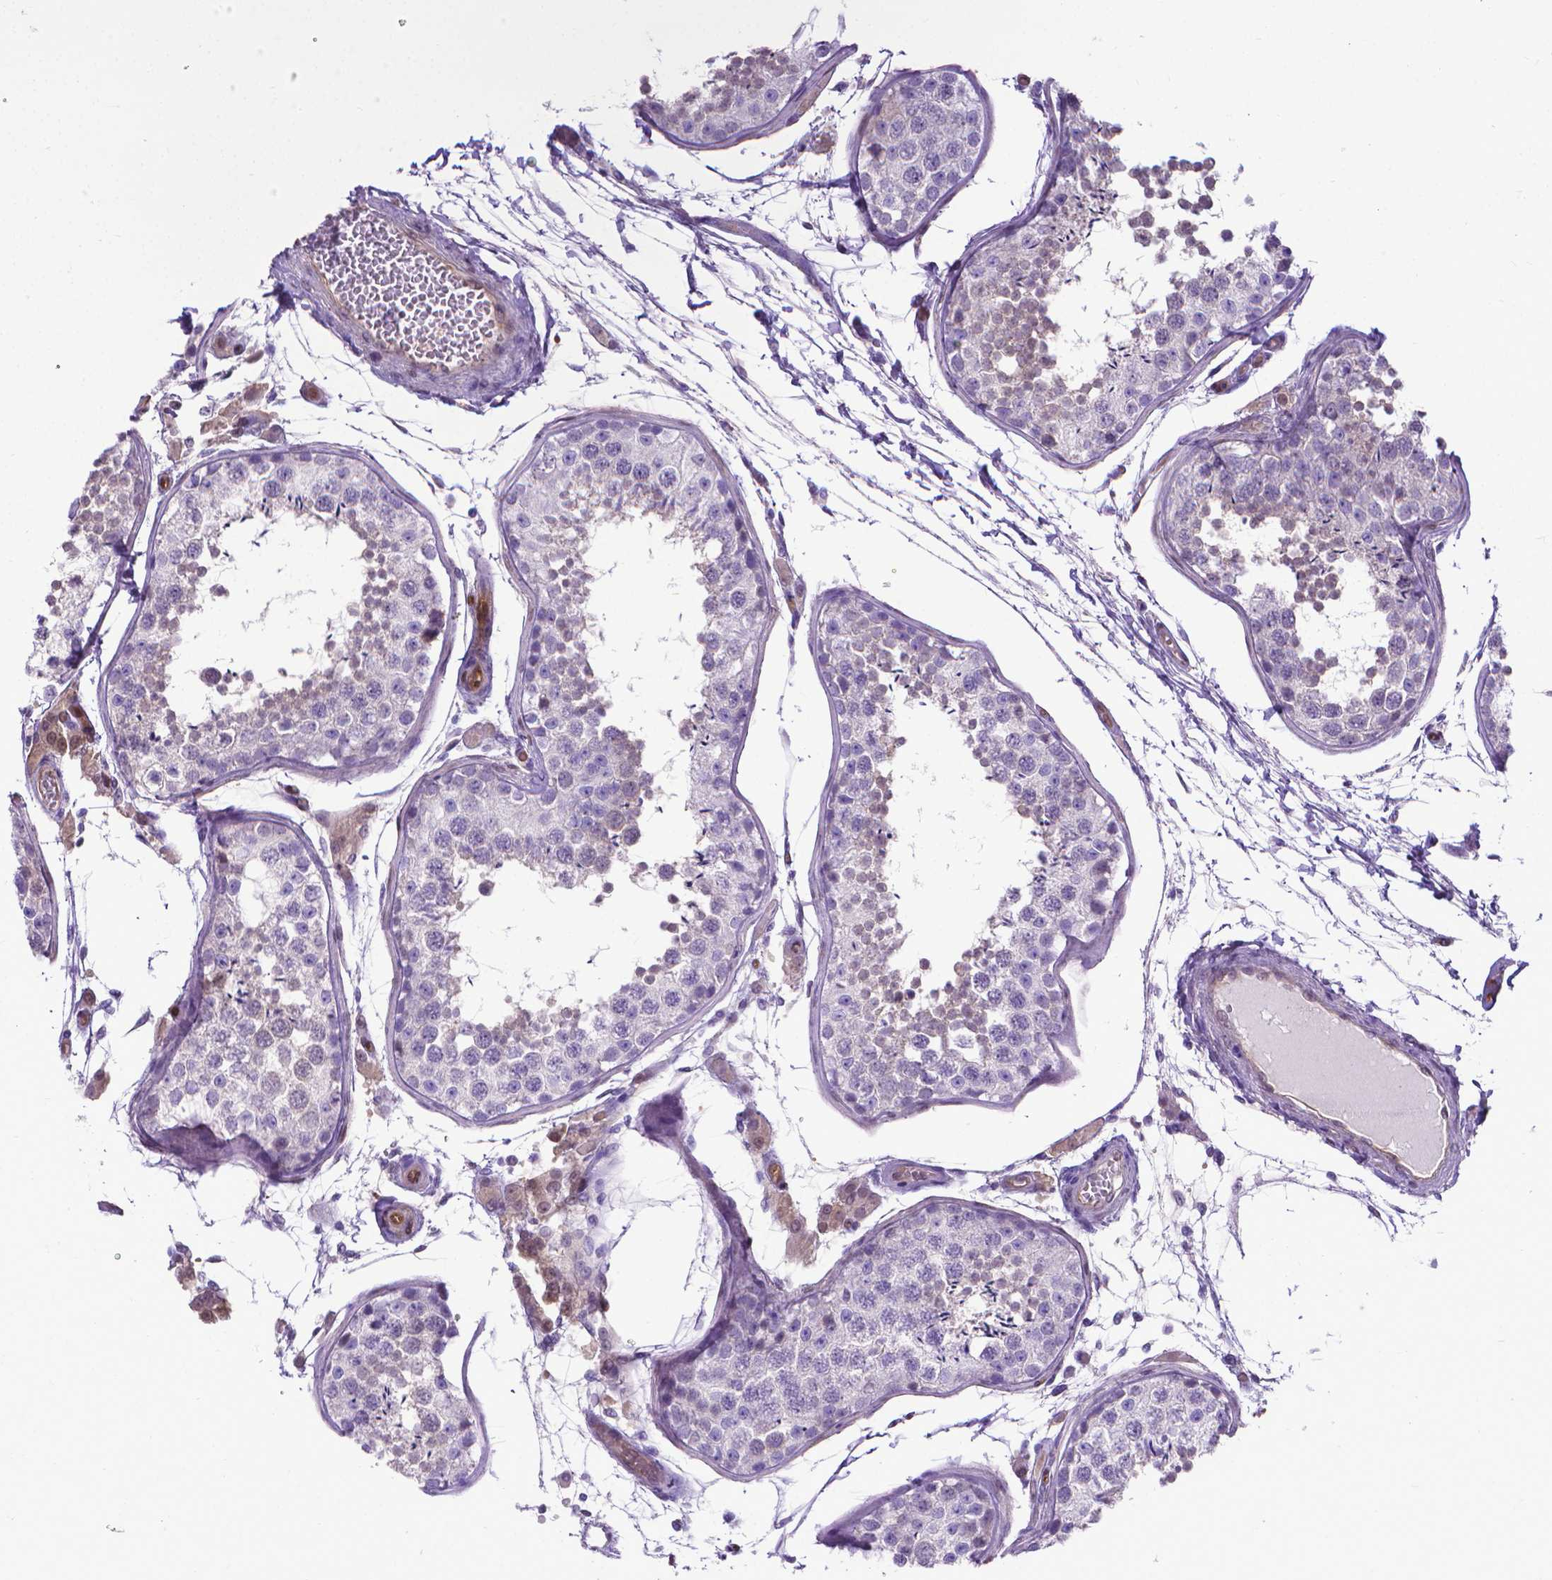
{"staining": {"intensity": "negative", "quantity": "none", "location": "none"}, "tissue": "testis", "cell_type": "Cells in seminiferous ducts", "image_type": "normal", "snomed": [{"axis": "morphology", "description": "Normal tissue, NOS"}, {"axis": "topography", "description": "Testis"}], "caption": "IHC of unremarkable testis displays no positivity in cells in seminiferous ducts. Nuclei are stained in blue.", "gene": "CLIC4", "patient": {"sex": "male", "age": 29}}